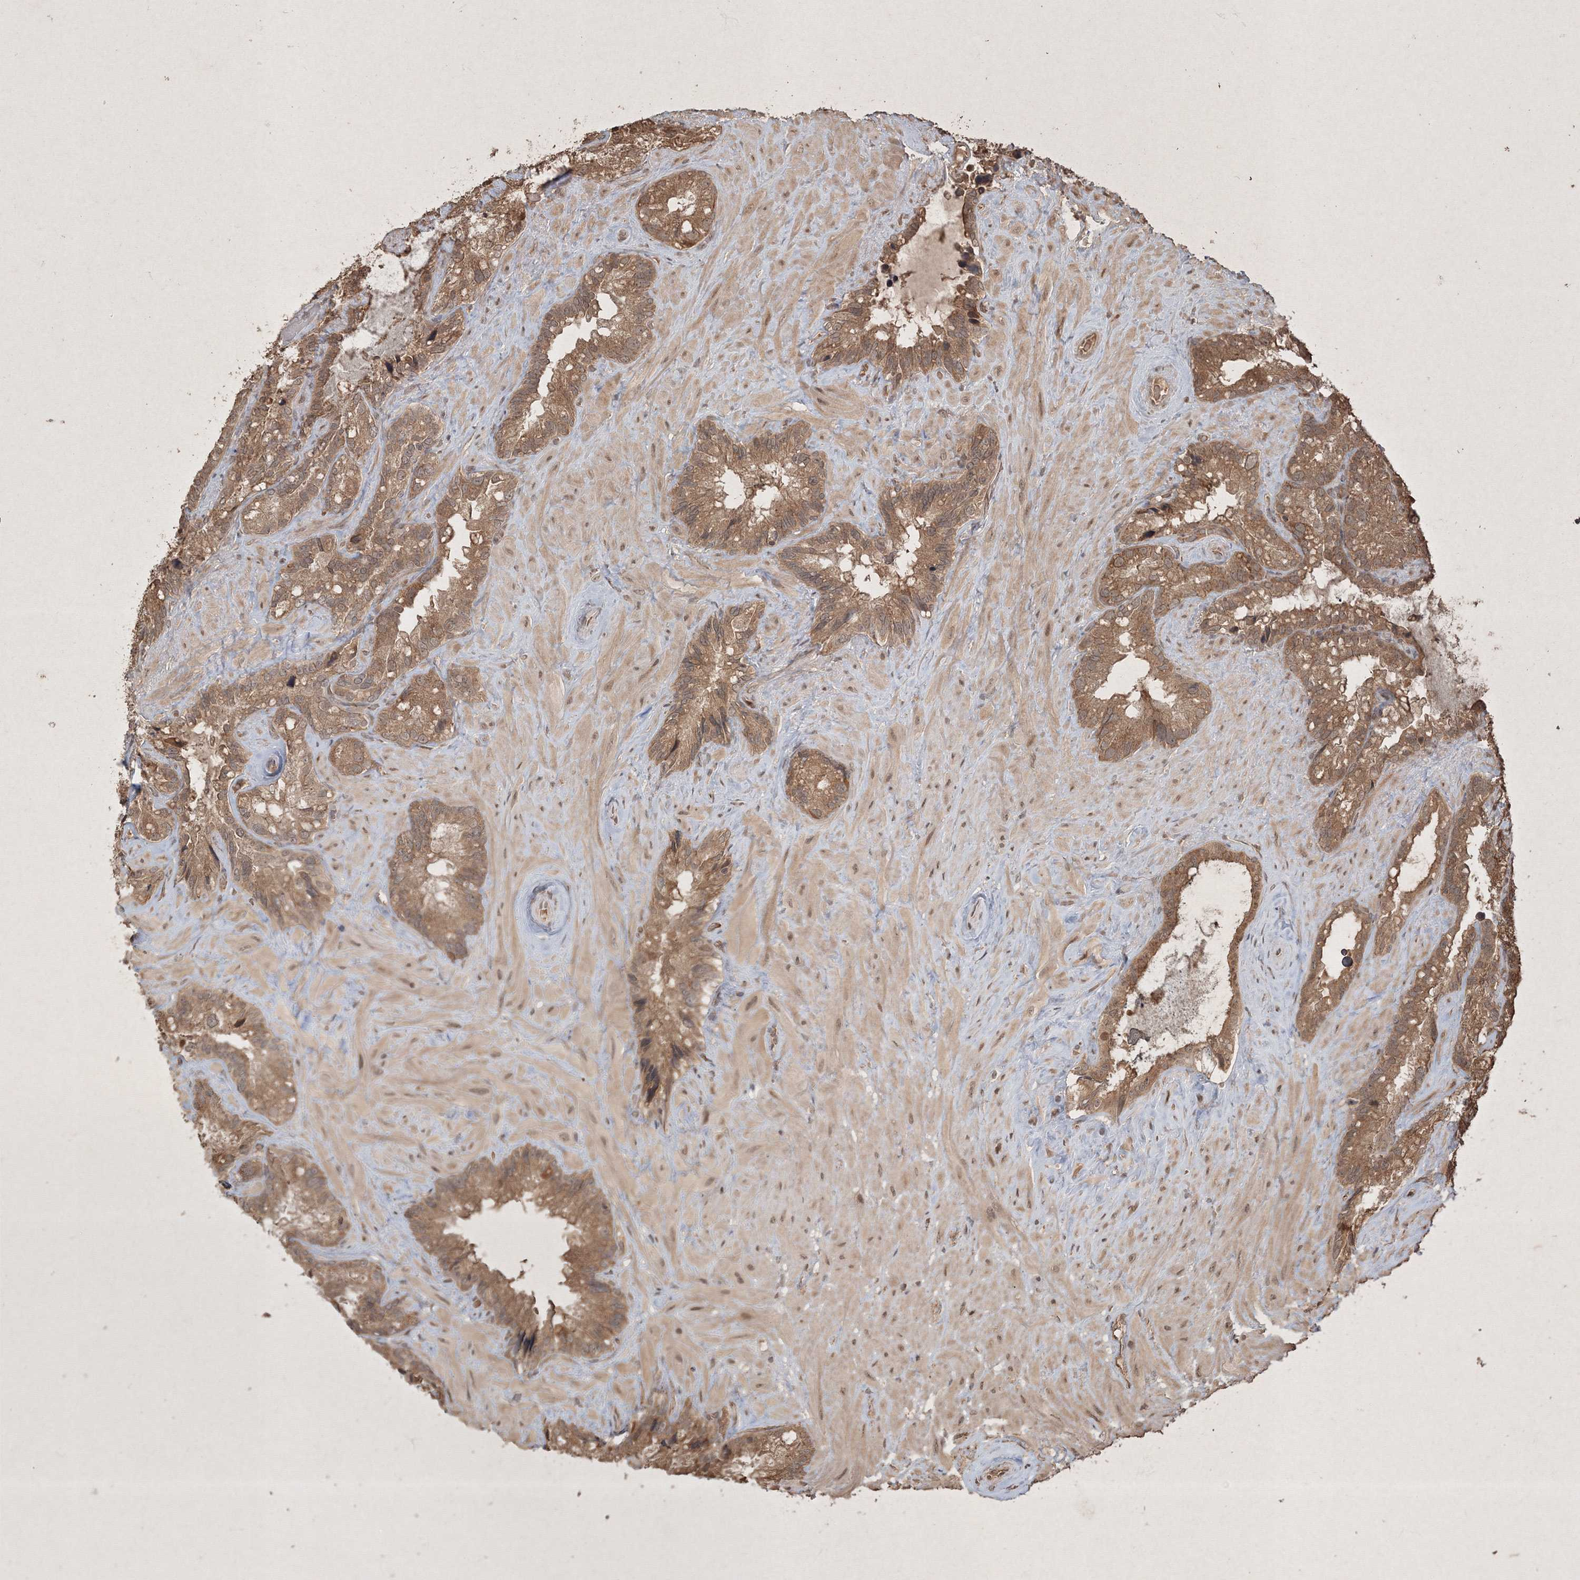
{"staining": {"intensity": "moderate", "quantity": ">75%", "location": "cytoplasmic/membranous"}, "tissue": "seminal vesicle", "cell_type": "Glandular cells", "image_type": "normal", "snomed": [{"axis": "morphology", "description": "Normal tissue, NOS"}, {"axis": "topography", "description": "Prostate"}, {"axis": "topography", "description": "Seminal veicle"}], "caption": "This micrograph reveals unremarkable seminal vesicle stained with IHC to label a protein in brown. The cytoplasmic/membranous of glandular cells show moderate positivity for the protein. Nuclei are counter-stained blue.", "gene": "PELI3", "patient": {"sex": "male", "age": 68}}